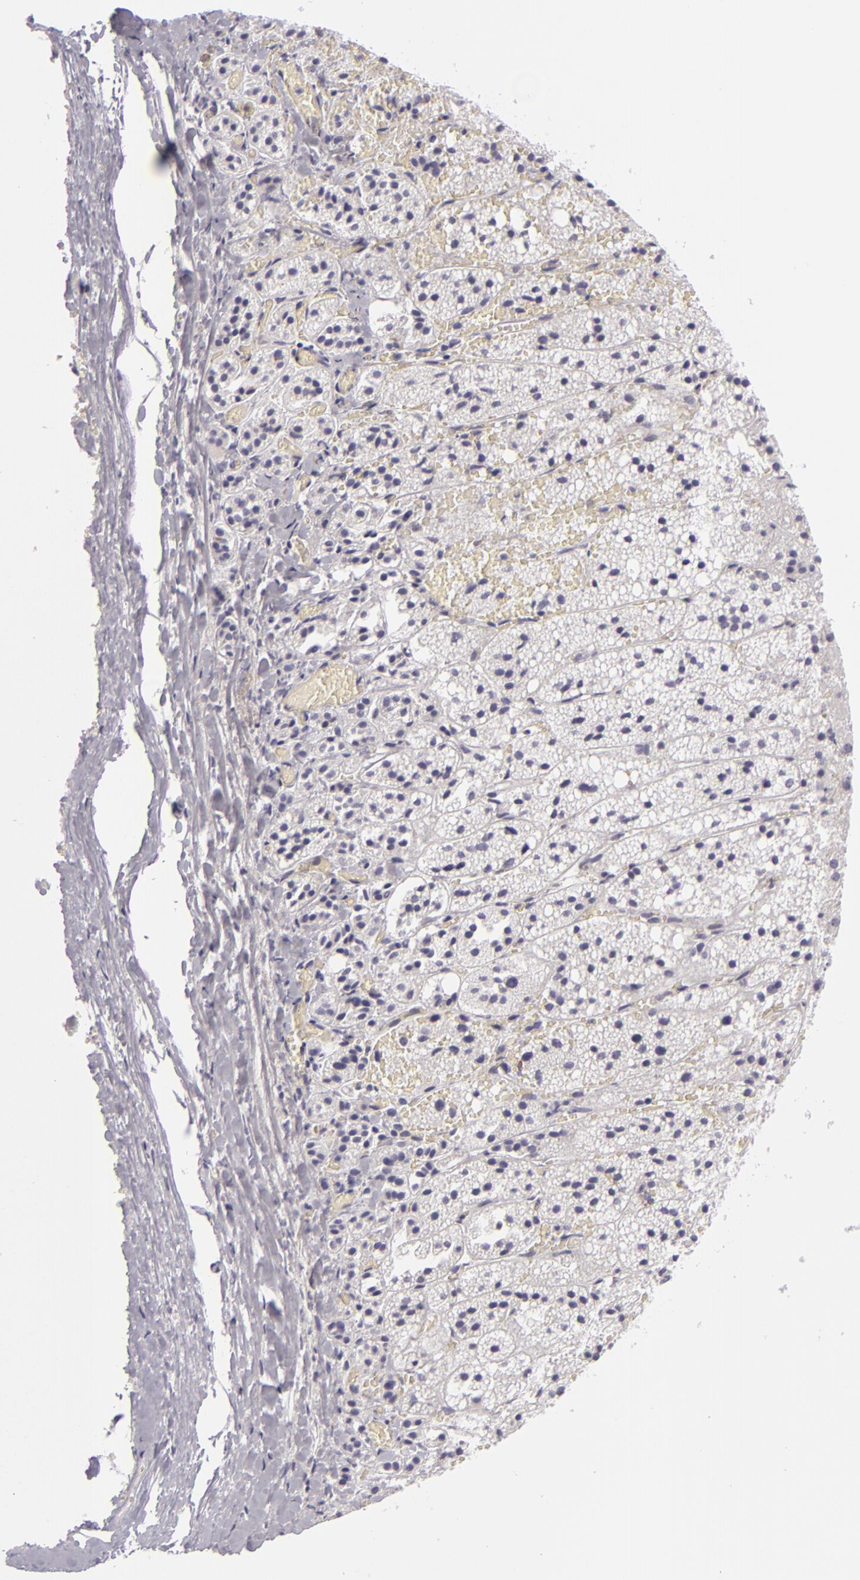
{"staining": {"intensity": "negative", "quantity": "none", "location": "none"}, "tissue": "adrenal gland", "cell_type": "Glandular cells", "image_type": "normal", "snomed": [{"axis": "morphology", "description": "Normal tissue, NOS"}, {"axis": "topography", "description": "Adrenal gland"}], "caption": "The IHC image has no significant expression in glandular cells of adrenal gland. Brightfield microscopy of IHC stained with DAB (brown) and hematoxylin (blue), captured at high magnification.", "gene": "KCNAB2", "patient": {"sex": "female", "age": 44}}